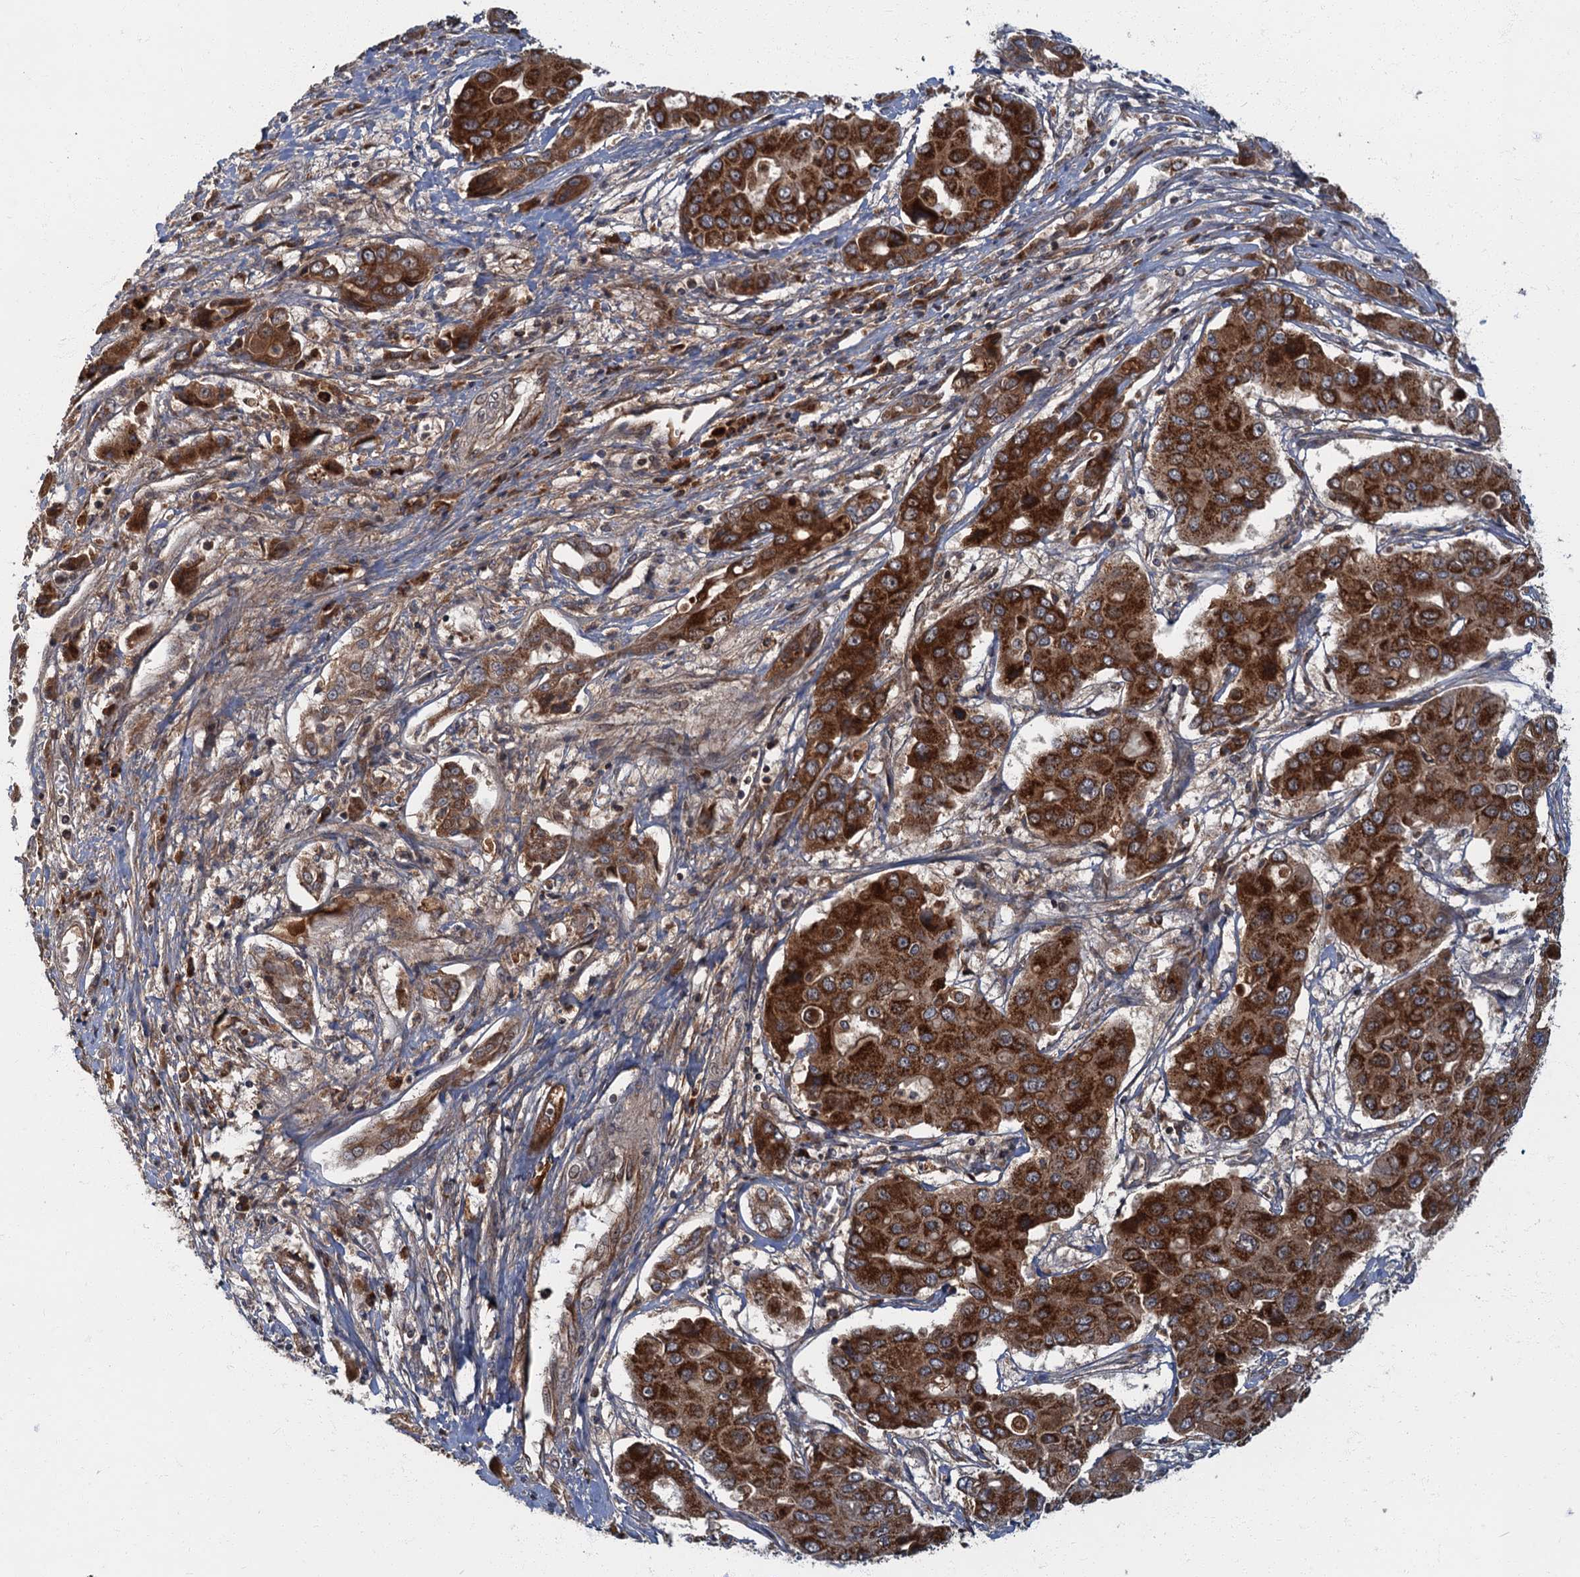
{"staining": {"intensity": "strong", "quantity": ">75%", "location": "cytoplasmic/membranous"}, "tissue": "liver cancer", "cell_type": "Tumor cells", "image_type": "cancer", "snomed": [{"axis": "morphology", "description": "Cholangiocarcinoma"}, {"axis": "topography", "description": "Liver"}], "caption": "Protein expression analysis of liver cancer exhibits strong cytoplasmic/membranous positivity in approximately >75% of tumor cells.", "gene": "SLC11A2", "patient": {"sex": "male", "age": 67}}